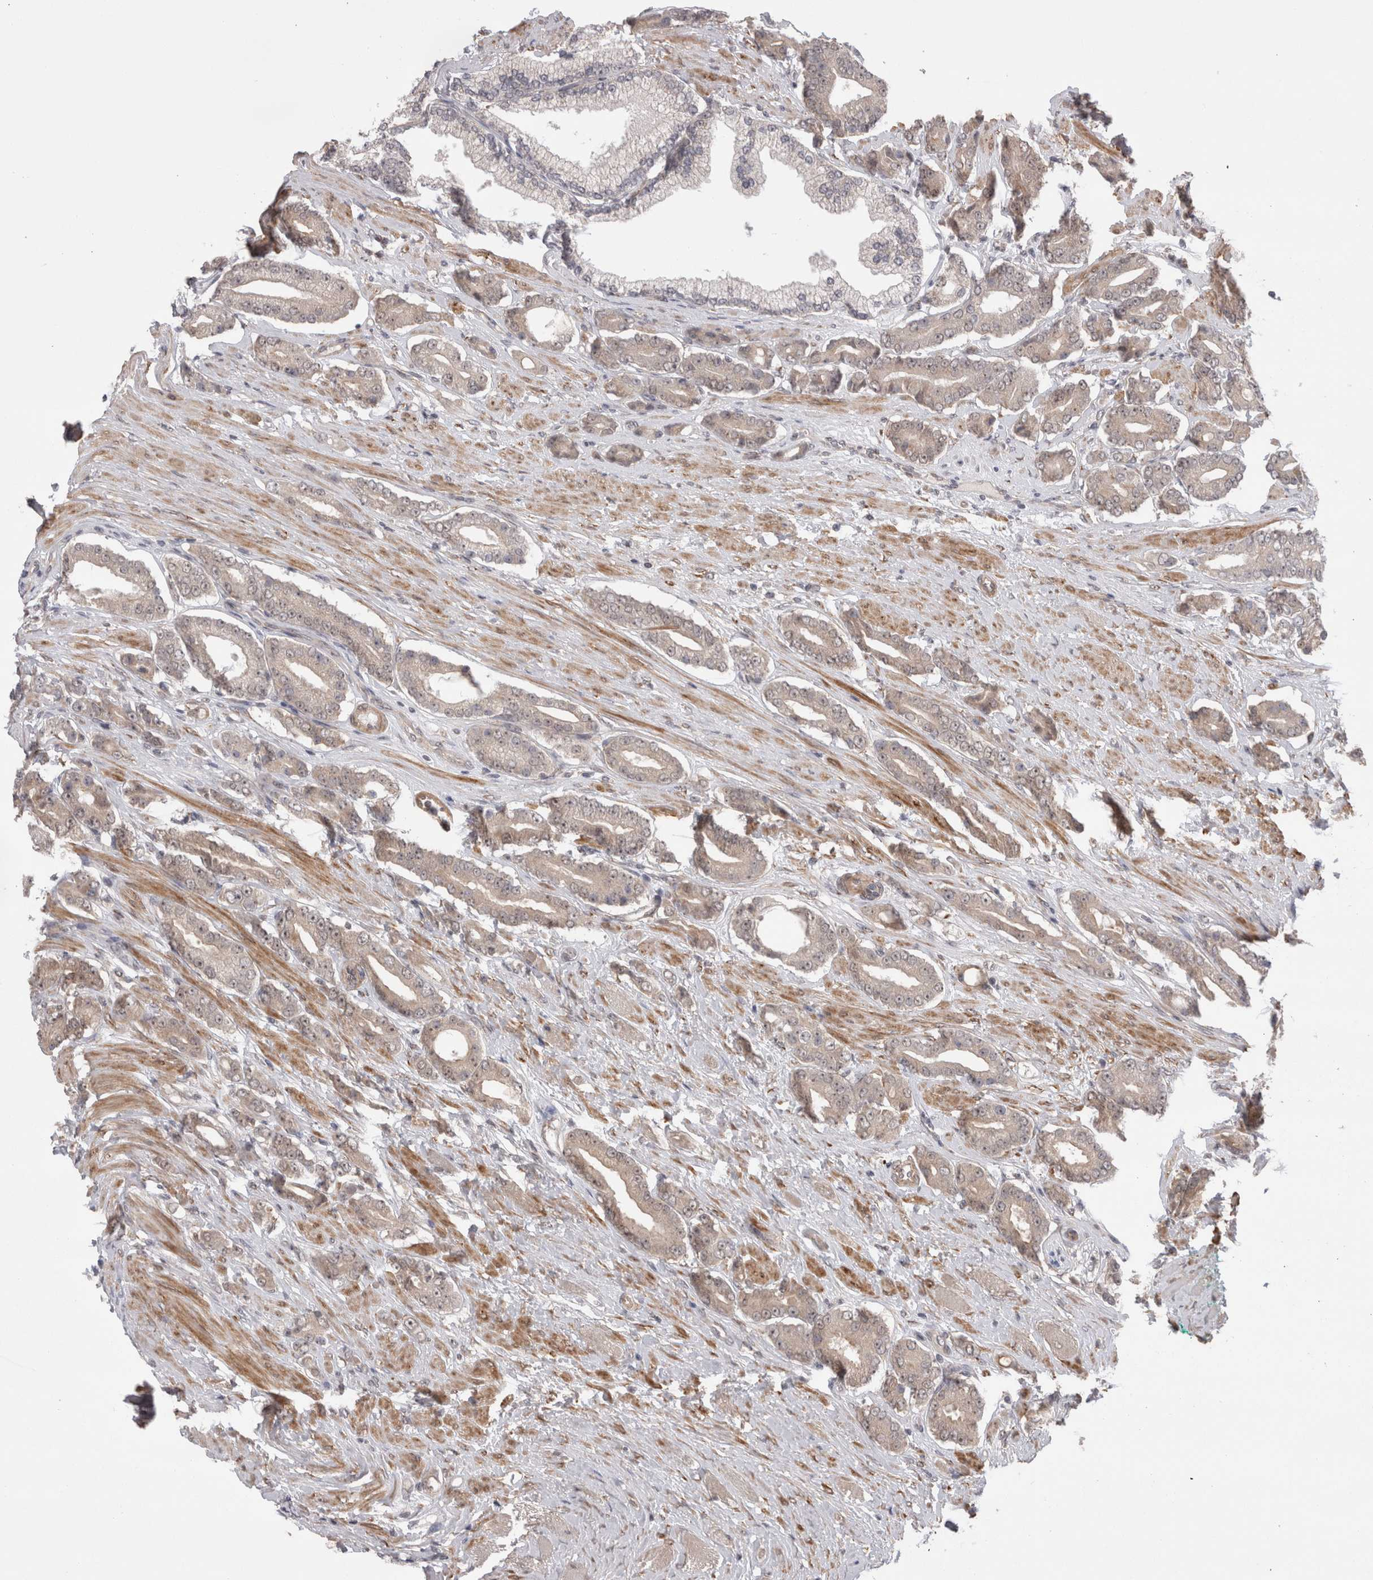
{"staining": {"intensity": "weak", "quantity": "25%-75%", "location": "cytoplasmic/membranous,nuclear"}, "tissue": "prostate cancer", "cell_type": "Tumor cells", "image_type": "cancer", "snomed": [{"axis": "morphology", "description": "Adenocarcinoma, High grade"}, {"axis": "topography", "description": "Prostate"}], "caption": "This is an image of IHC staining of prostate cancer, which shows weak positivity in the cytoplasmic/membranous and nuclear of tumor cells.", "gene": "EXOSC4", "patient": {"sex": "male", "age": 71}}